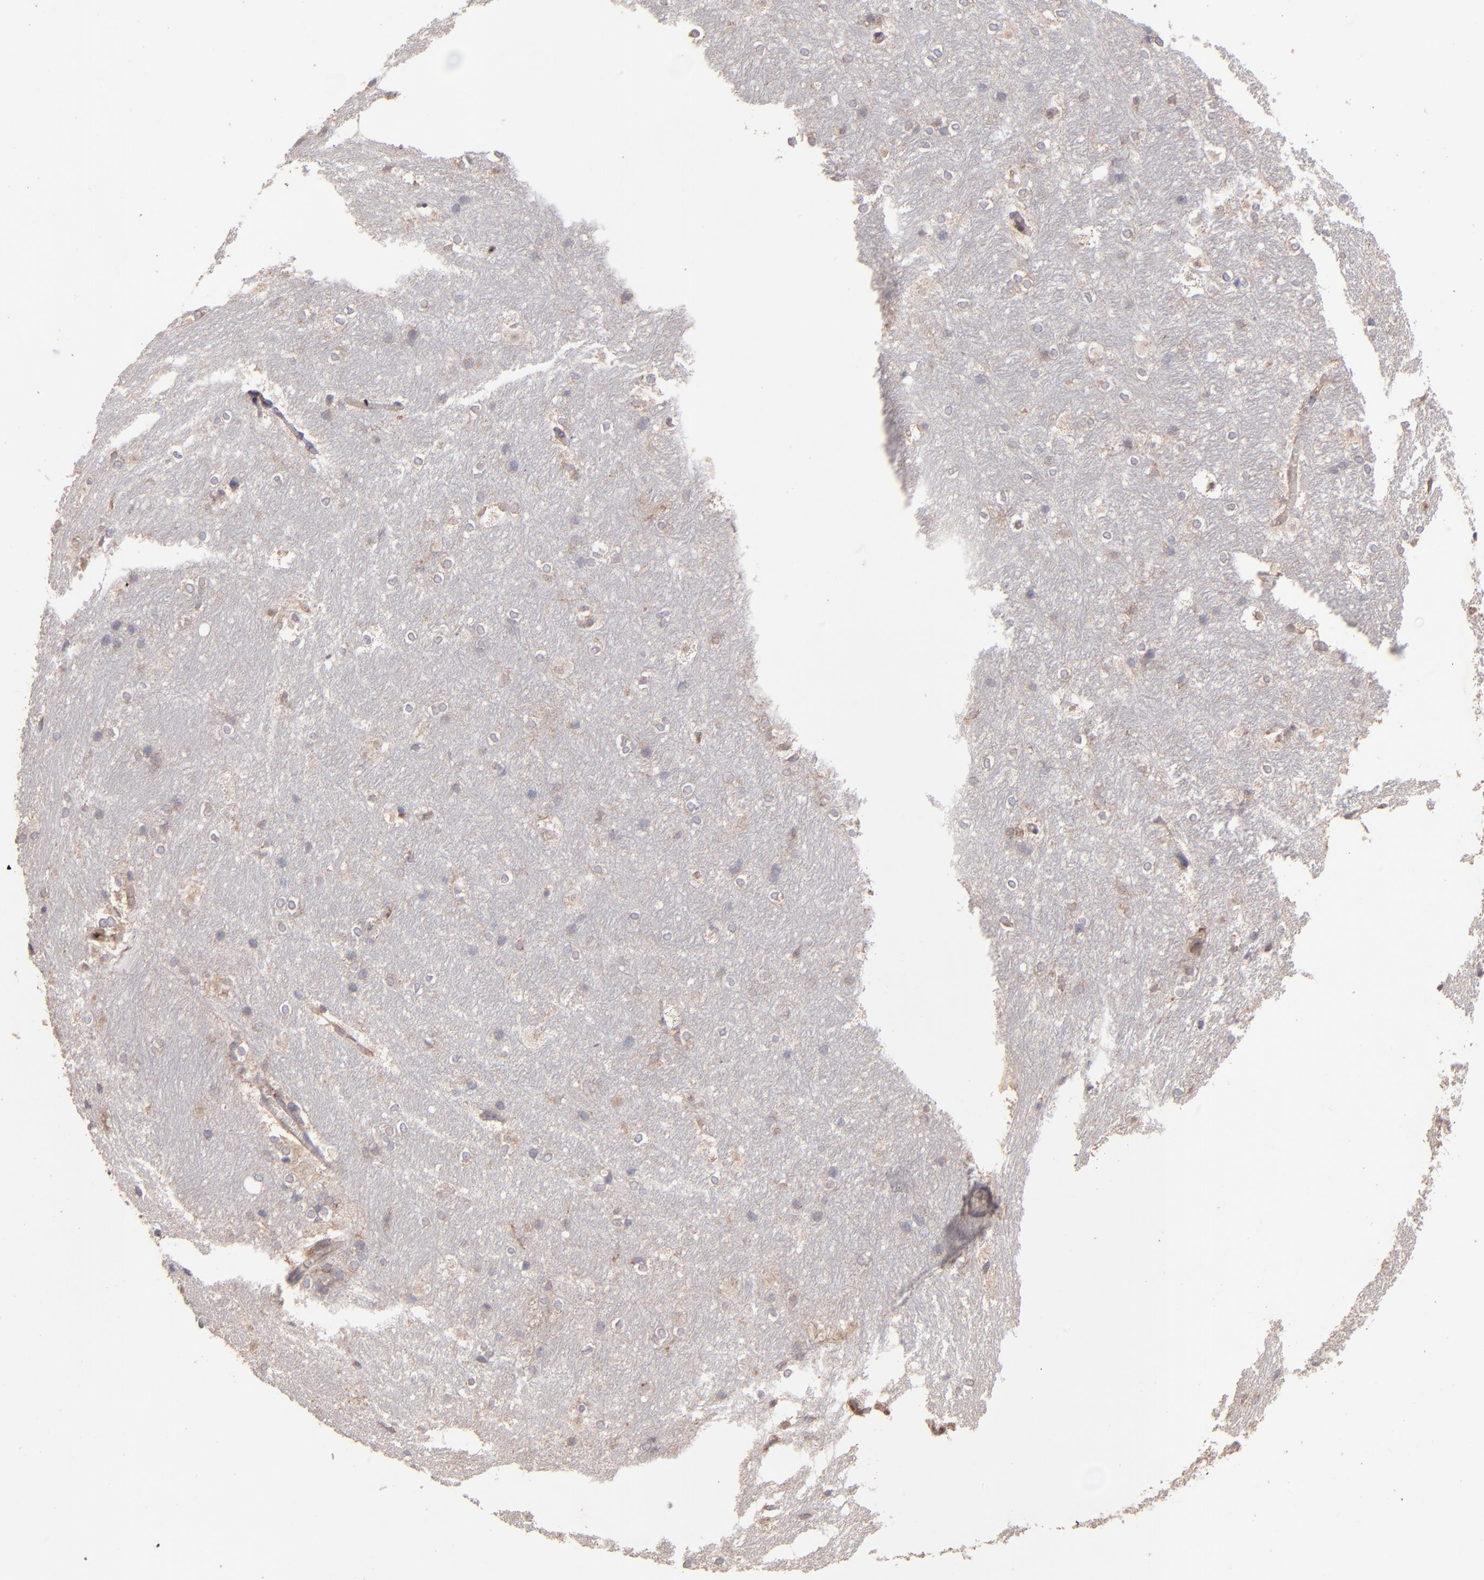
{"staining": {"intensity": "negative", "quantity": "none", "location": "none"}, "tissue": "hippocampus", "cell_type": "Glial cells", "image_type": "normal", "snomed": [{"axis": "morphology", "description": "Normal tissue, NOS"}, {"axis": "topography", "description": "Hippocampus"}], "caption": "High magnification brightfield microscopy of unremarkable hippocampus stained with DAB (brown) and counterstained with hematoxylin (blue): glial cells show no significant staining.", "gene": "NFKBIE", "patient": {"sex": "female", "age": 19}}